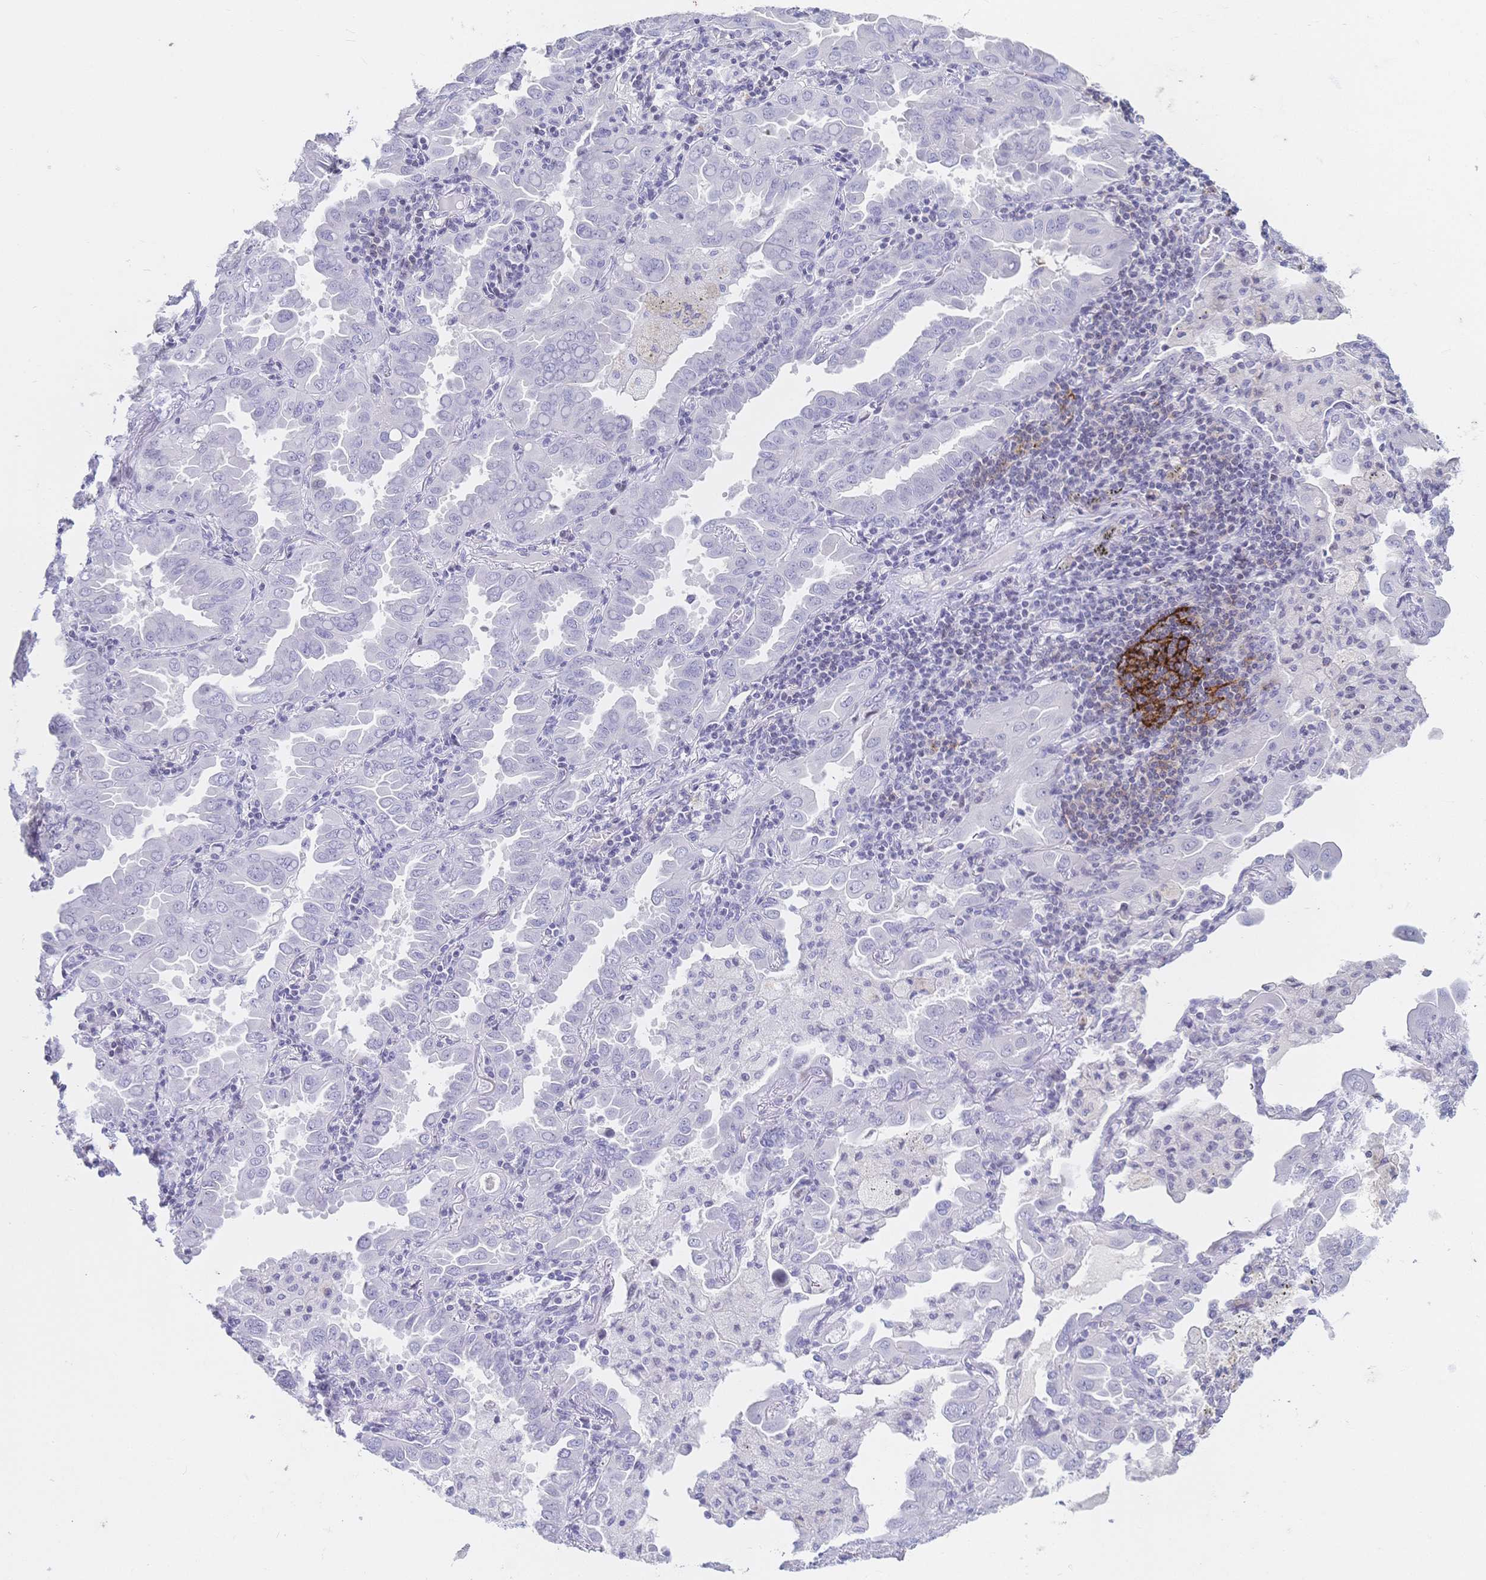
{"staining": {"intensity": "negative", "quantity": "none", "location": "none"}, "tissue": "lung cancer", "cell_type": "Tumor cells", "image_type": "cancer", "snomed": [{"axis": "morphology", "description": "Adenocarcinoma, NOS"}, {"axis": "topography", "description": "Lung"}], "caption": "Immunohistochemistry histopathology image of neoplastic tissue: adenocarcinoma (lung) stained with DAB exhibits no significant protein positivity in tumor cells.", "gene": "CR2", "patient": {"sex": "male", "age": 64}}